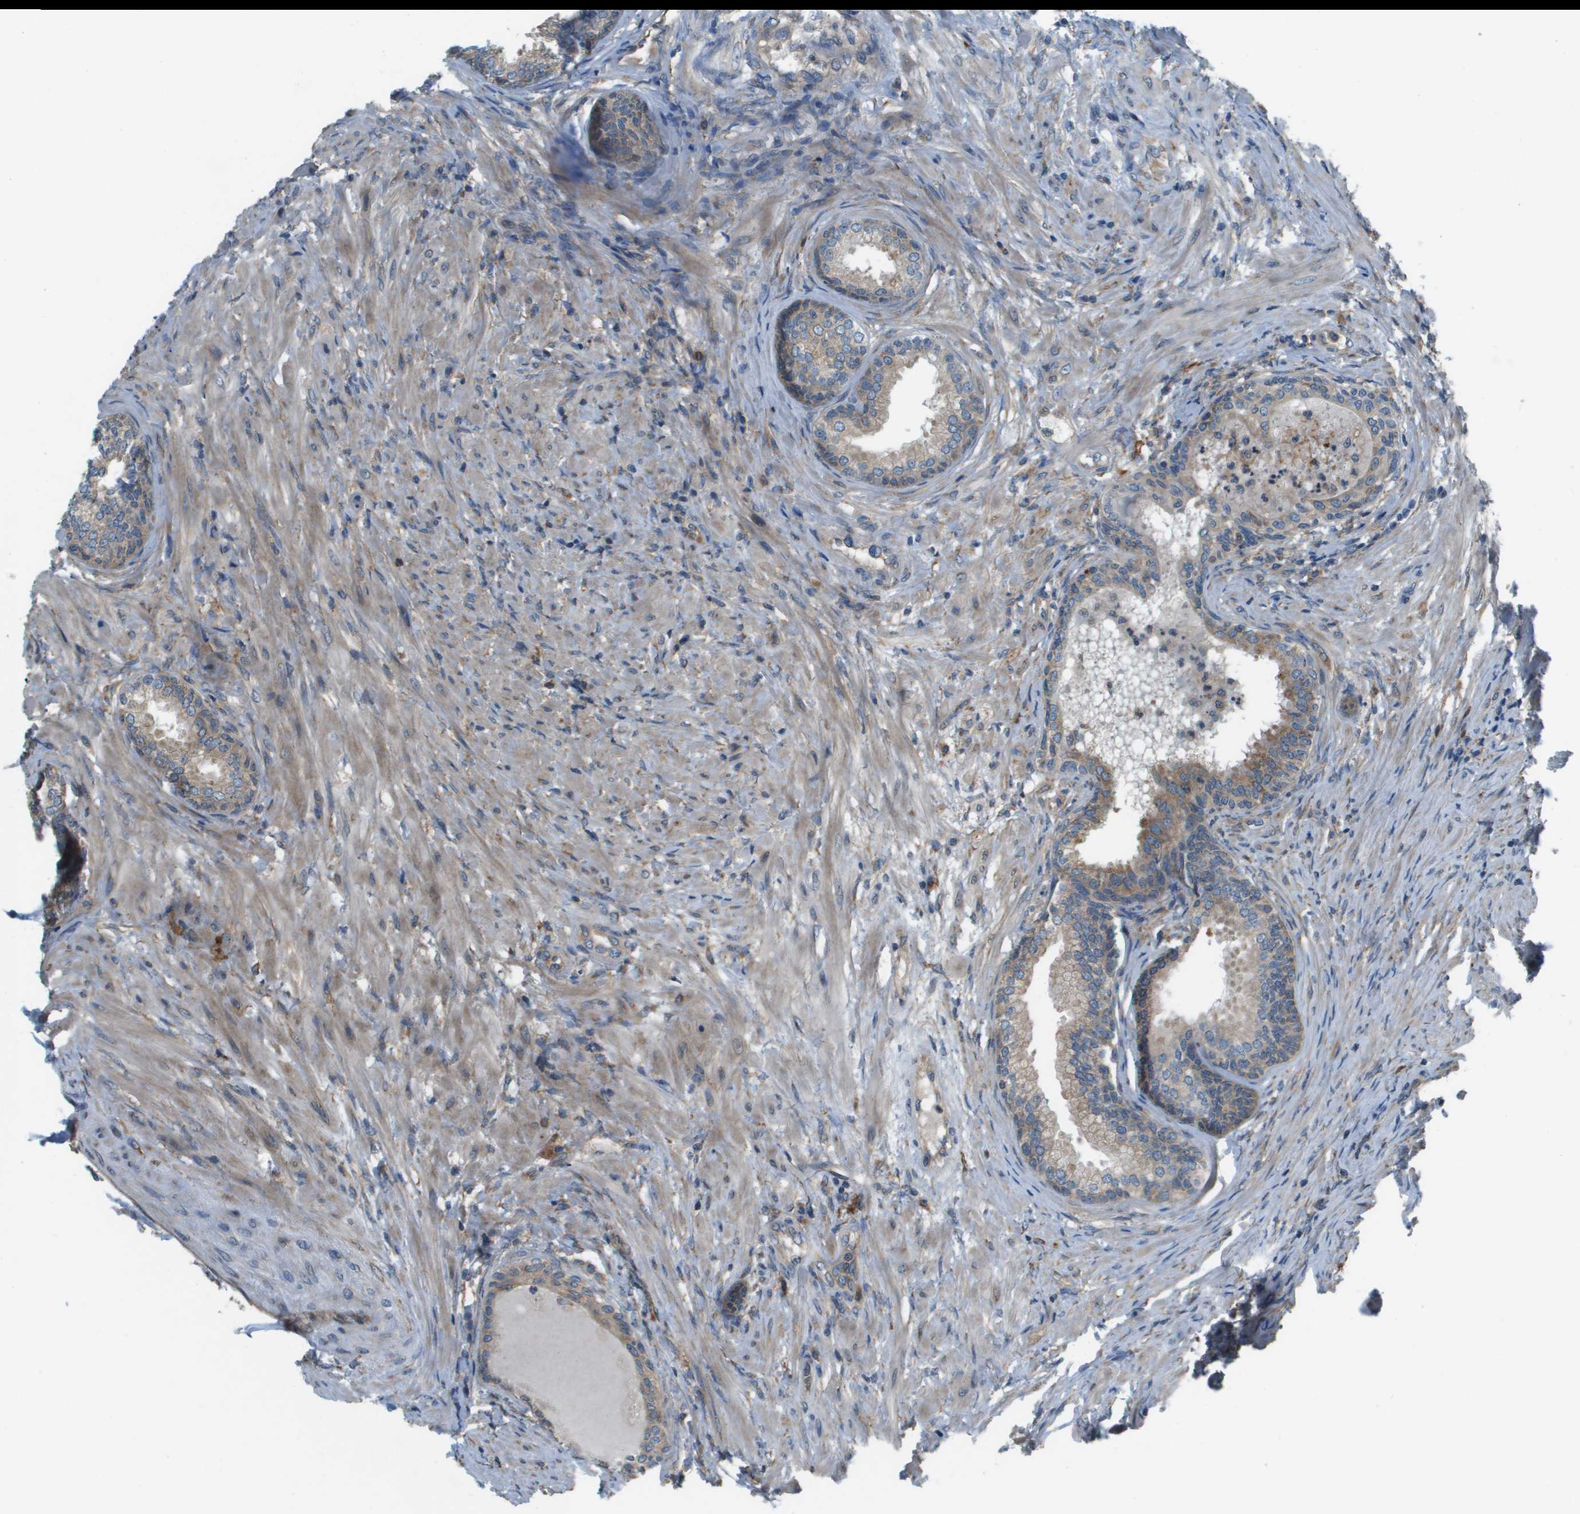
{"staining": {"intensity": "weak", "quantity": "25%-75%", "location": "cytoplasmic/membranous"}, "tissue": "prostate", "cell_type": "Glandular cells", "image_type": "normal", "snomed": [{"axis": "morphology", "description": "Normal tissue, NOS"}, {"axis": "topography", "description": "Prostate"}], "caption": "High-magnification brightfield microscopy of benign prostate stained with DAB (3,3'-diaminobenzidine) (brown) and counterstained with hematoxylin (blue). glandular cells exhibit weak cytoplasmic/membranous positivity is appreciated in about25%-75% of cells.", "gene": "SAMSN1", "patient": {"sex": "male", "age": 76}}